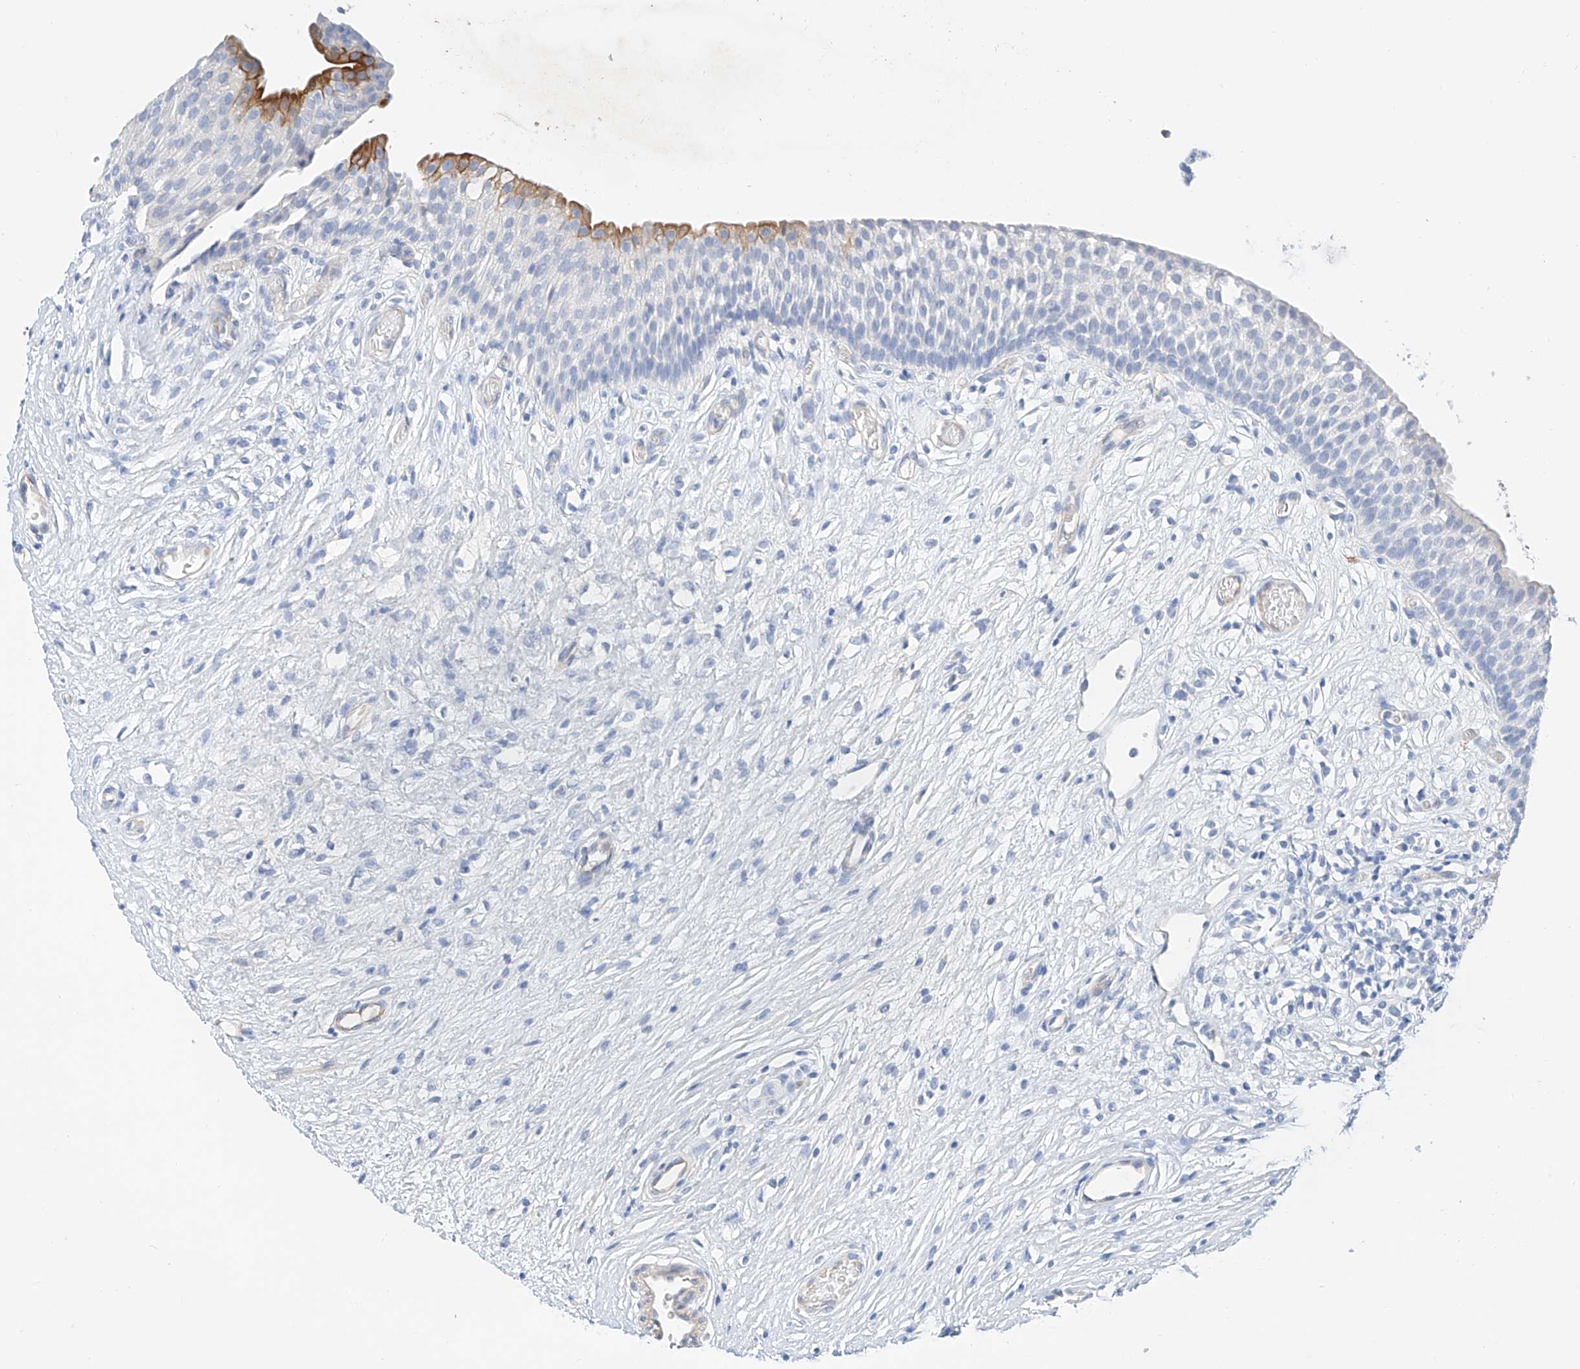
{"staining": {"intensity": "strong", "quantity": "25%-75%", "location": "cytoplasmic/membranous"}, "tissue": "urinary bladder", "cell_type": "Urothelial cells", "image_type": "normal", "snomed": [{"axis": "morphology", "description": "Normal tissue, NOS"}, {"axis": "topography", "description": "Urinary bladder"}], "caption": "Immunohistochemical staining of benign urinary bladder reveals 25%-75% levels of strong cytoplasmic/membranous protein expression in about 25%-75% of urothelial cells.", "gene": "SBSPON", "patient": {"sex": "male", "age": 1}}